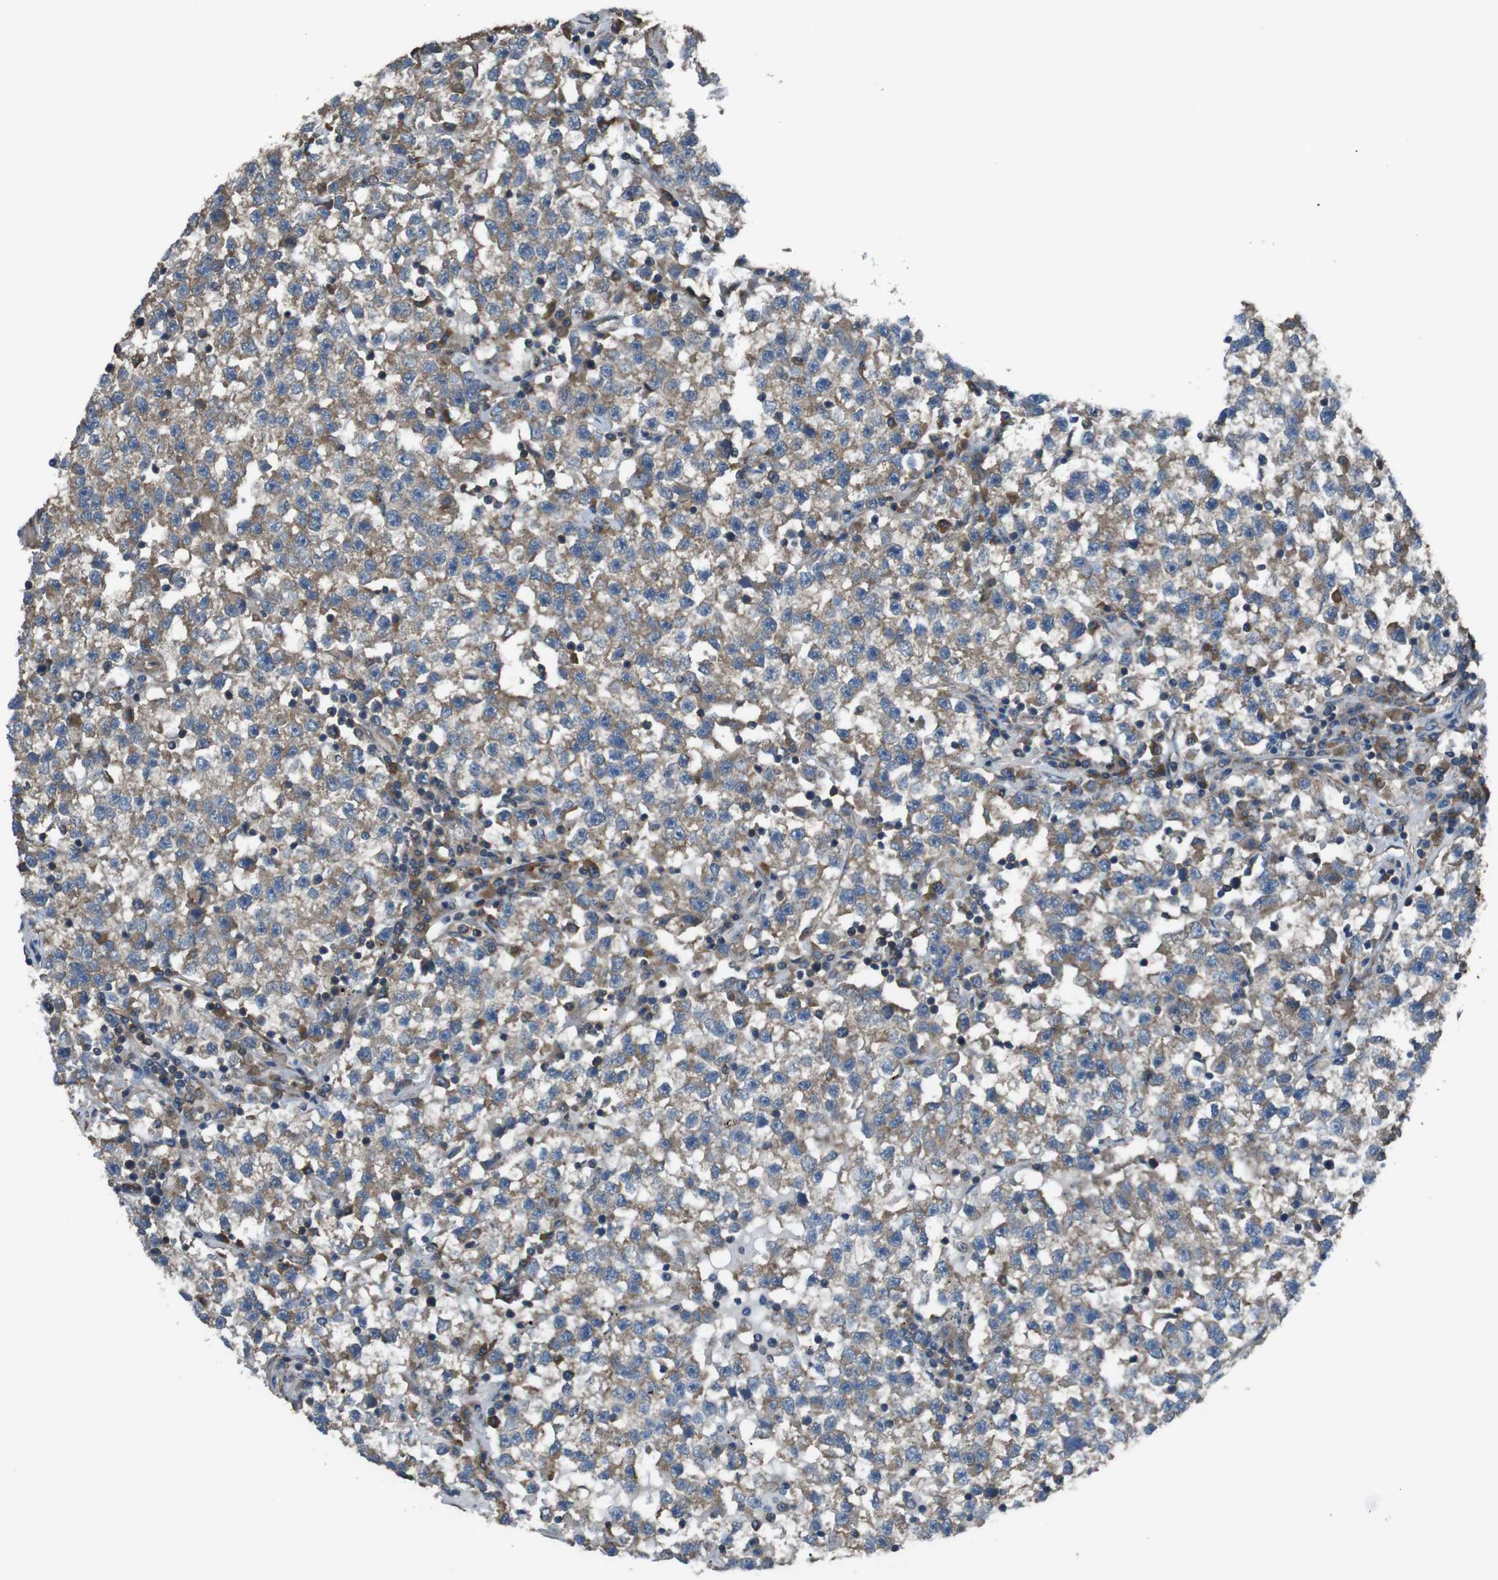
{"staining": {"intensity": "moderate", "quantity": "25%-75%", "location": "cytoplasmic/membranous"}, "tissue": "testis cancer", "cell_type": "Tumor cells", "image_type": "cancer", "snomed": [{"axis": "morphology", "description": "Seminoma, NOS"}, {"axis": "topography", "description": "Testis"}], "caption": "Immunohistochemistry (IHC) micrograph of neoplastic tissue: human testis cancer (seminoma) stained using immunohistochemistry (IHC) reveals medium levels of moderate protein expression localized specifically in the cytoplasmic/membranous of tumor cells, appearing as a cytoplasmic/membranous brown color.", "gene": "FUT2", "patient": {"sex": "male", "age": 22}}